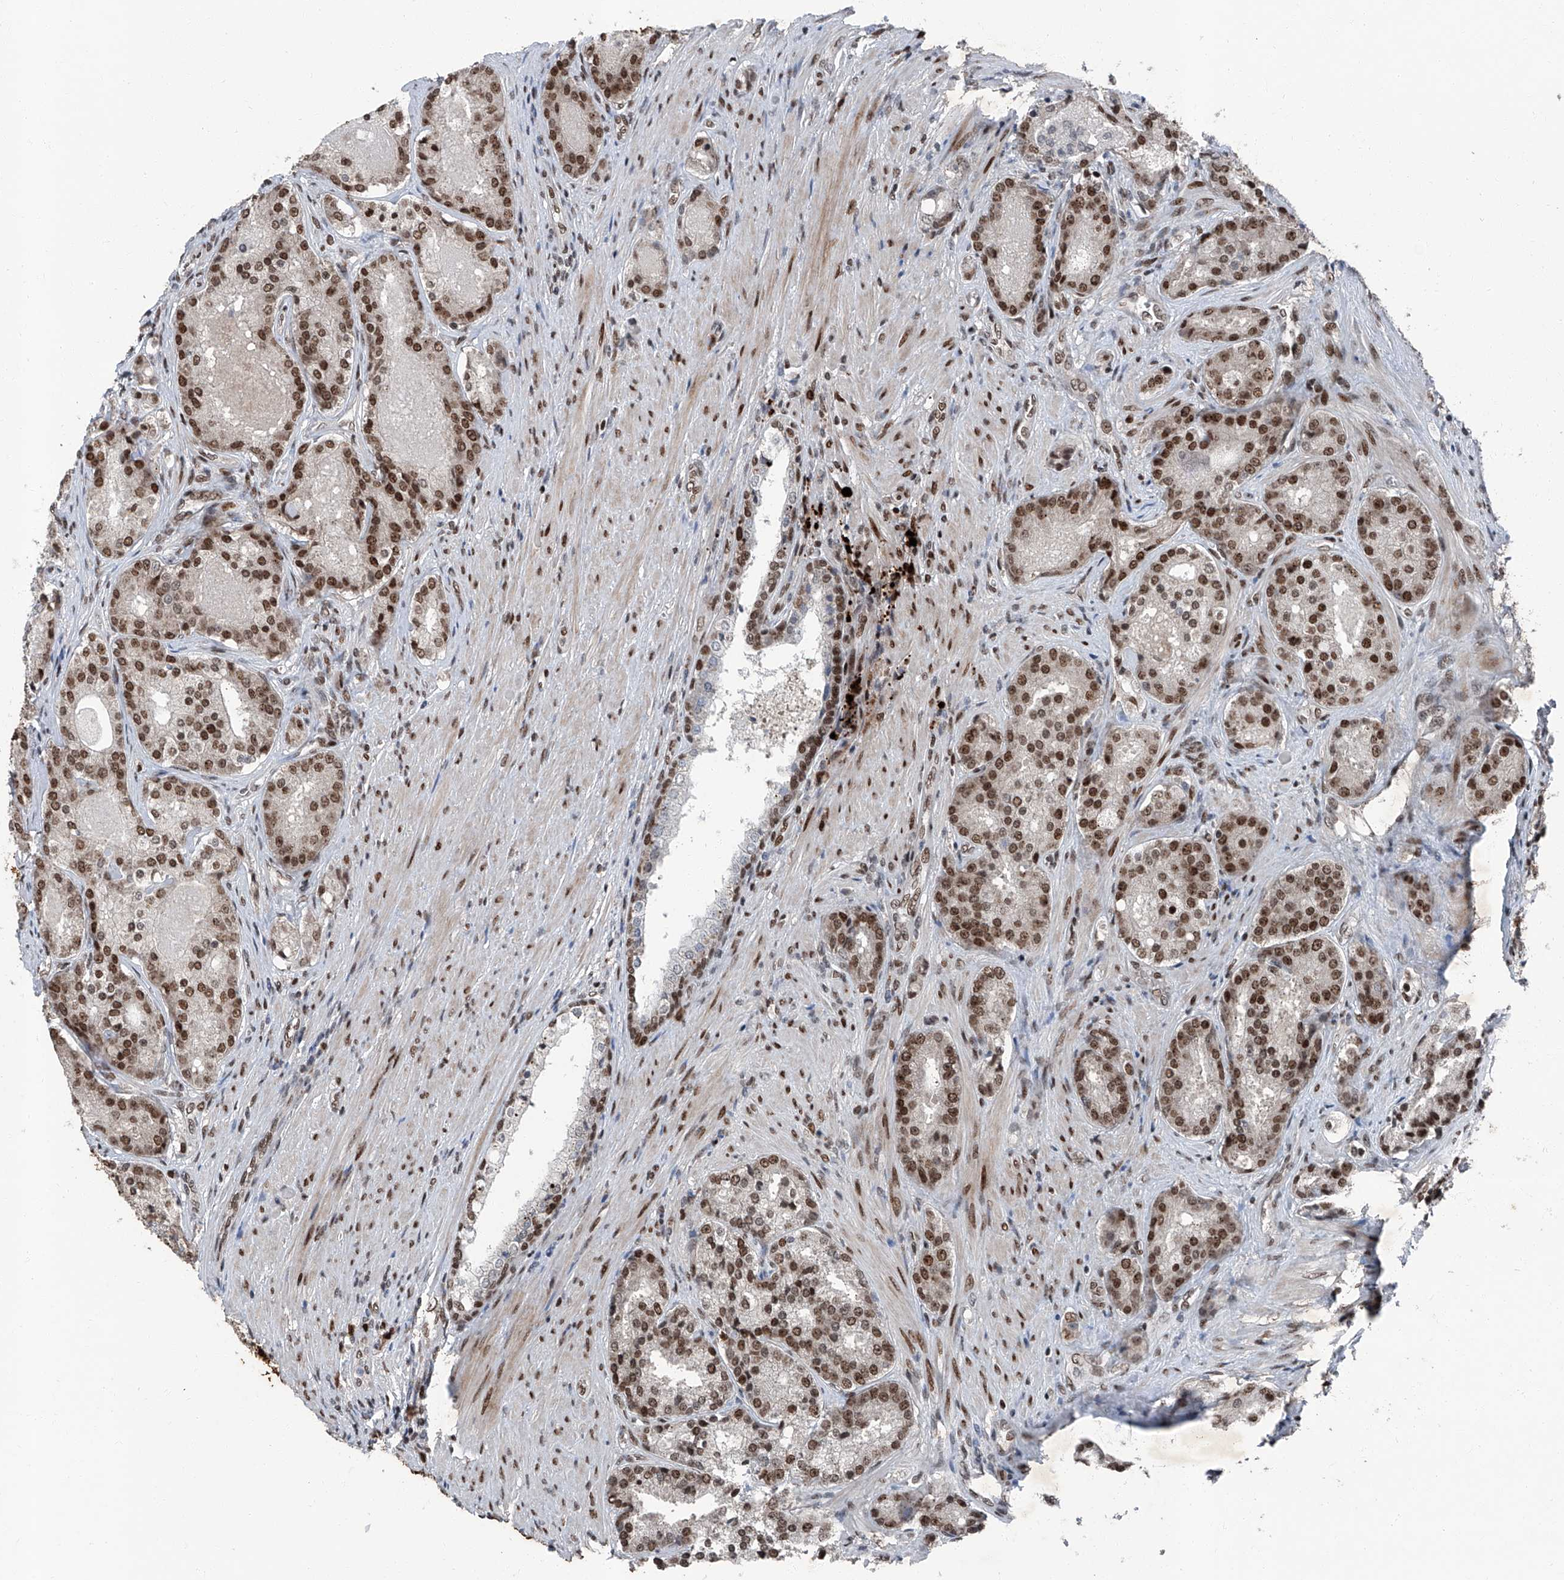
{"staining": {"intensity": "moderate", "quantity": ">75%", "location": "nuclear"}, "tissue": "prostate cancer", "cell_type": "Tumor cells", "image_type": "cancer", "snomed": [{"axis": "morphology", "description": "Adenocarcinoma, High grade"}, {"axis": "topography", "description": "Prostate"}], "caption": "DAB (3,3'-diaminobenzidine) immunohistochemical staining of human high-grade adenocarcinoma (prostate) reveals moderate nuclear protein expression in about >75% of tumor cells.", "gene": "BMI1", "patient": {"sex": "male", "age": 60}}